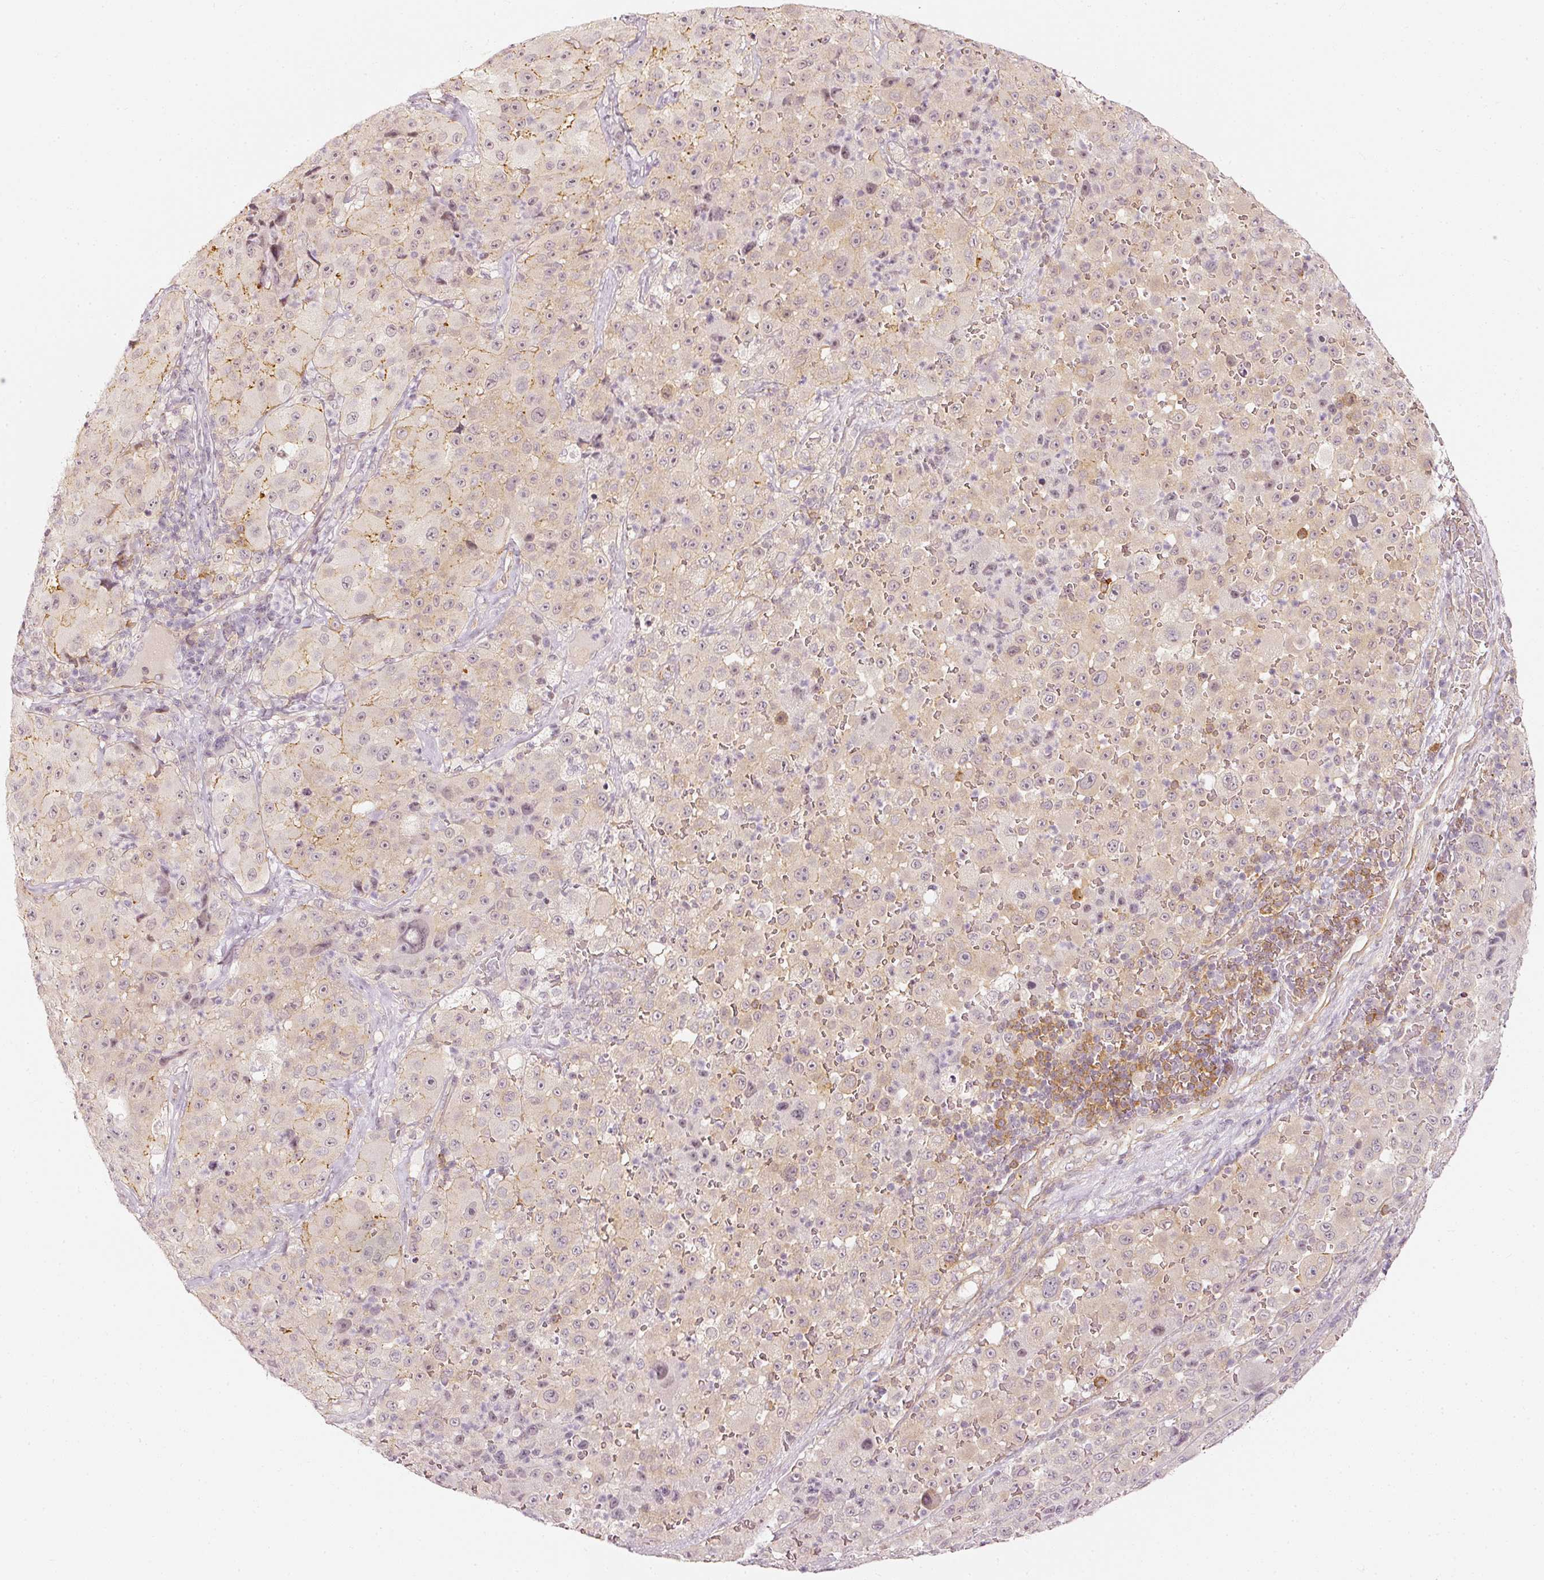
{"staining": {"intensity": "moderate", "quantity": "<25%", "location": "cytoplasmic/membranous"}, "tissue": "melanoma", "cell_type": "Tumor cells", "image_type": "cancer", "snomed": [{"axis": "morphology", "description": "Malignant melanoma, Metastatic site"}, {"axis": "topography", "description": "Lymph node"}], "caption": "Human malignant melanoma (metastatic site) stained for a protein (brown) demonstrates moderate cytoplasmic/membranous positive expression in approximately <25% of tumor cells.", "gene": "DRD2", "patient": {"sex": "male", "age": 62}}